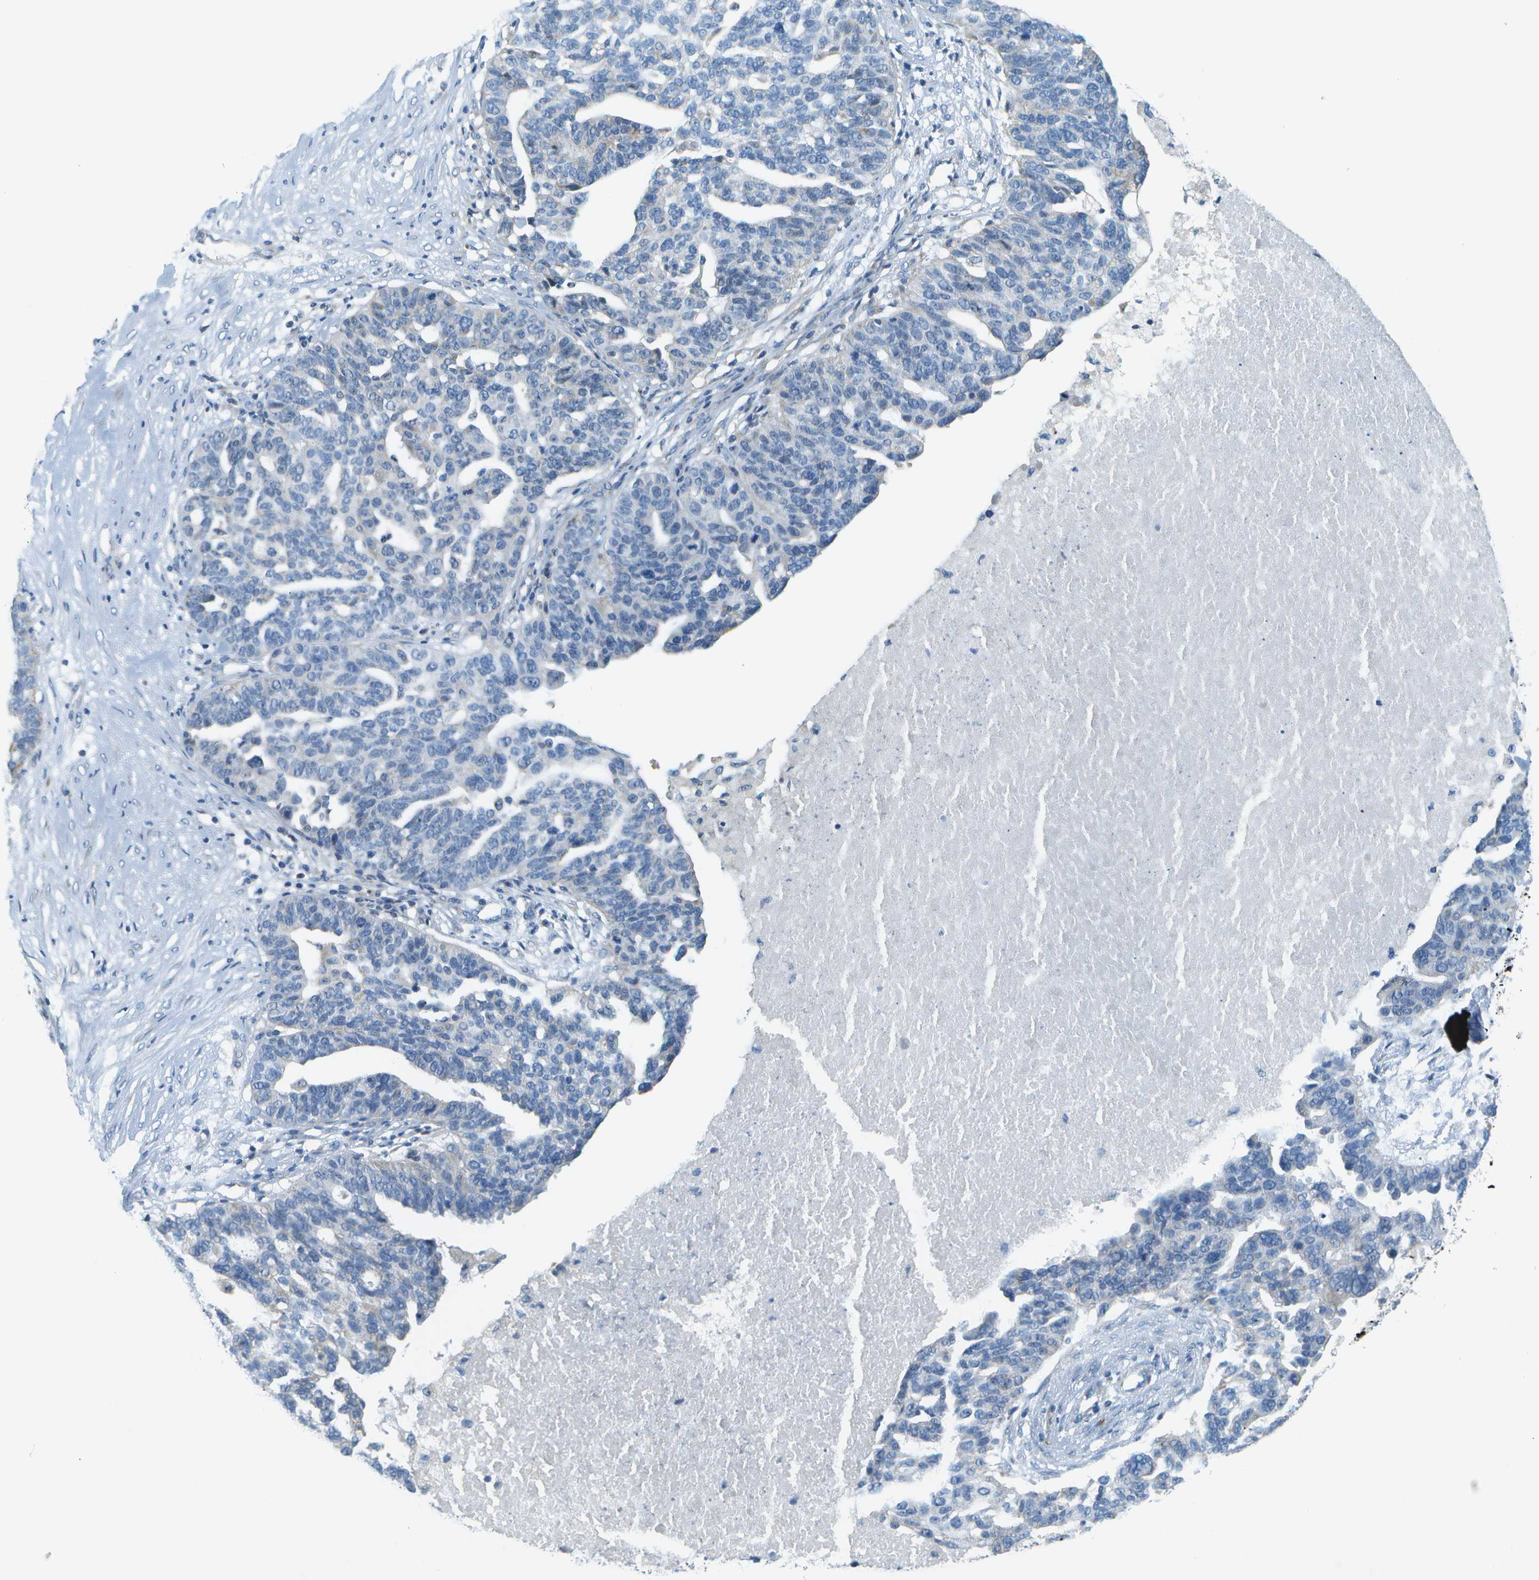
{"staining": {"intensity": "negative", "quantity": "none", "location": "none"}, "tissue": "ovarian cancer", "cell_type": "Tumor cells", "image_type": "cancer", "snomed": [{"axis": "morphology", "description": "Cystadenocarcinoma, serous, NOS"}, {"axis": "topography", "description": "Ovary"}], "caption": "This is an immunohistochemistry image of human ovarian cancer (serous cystadenocarcinoma). There is no expression in tumor cells.", "gene": "PTGIS", "patient": {"sex": "female", "age": 59}}